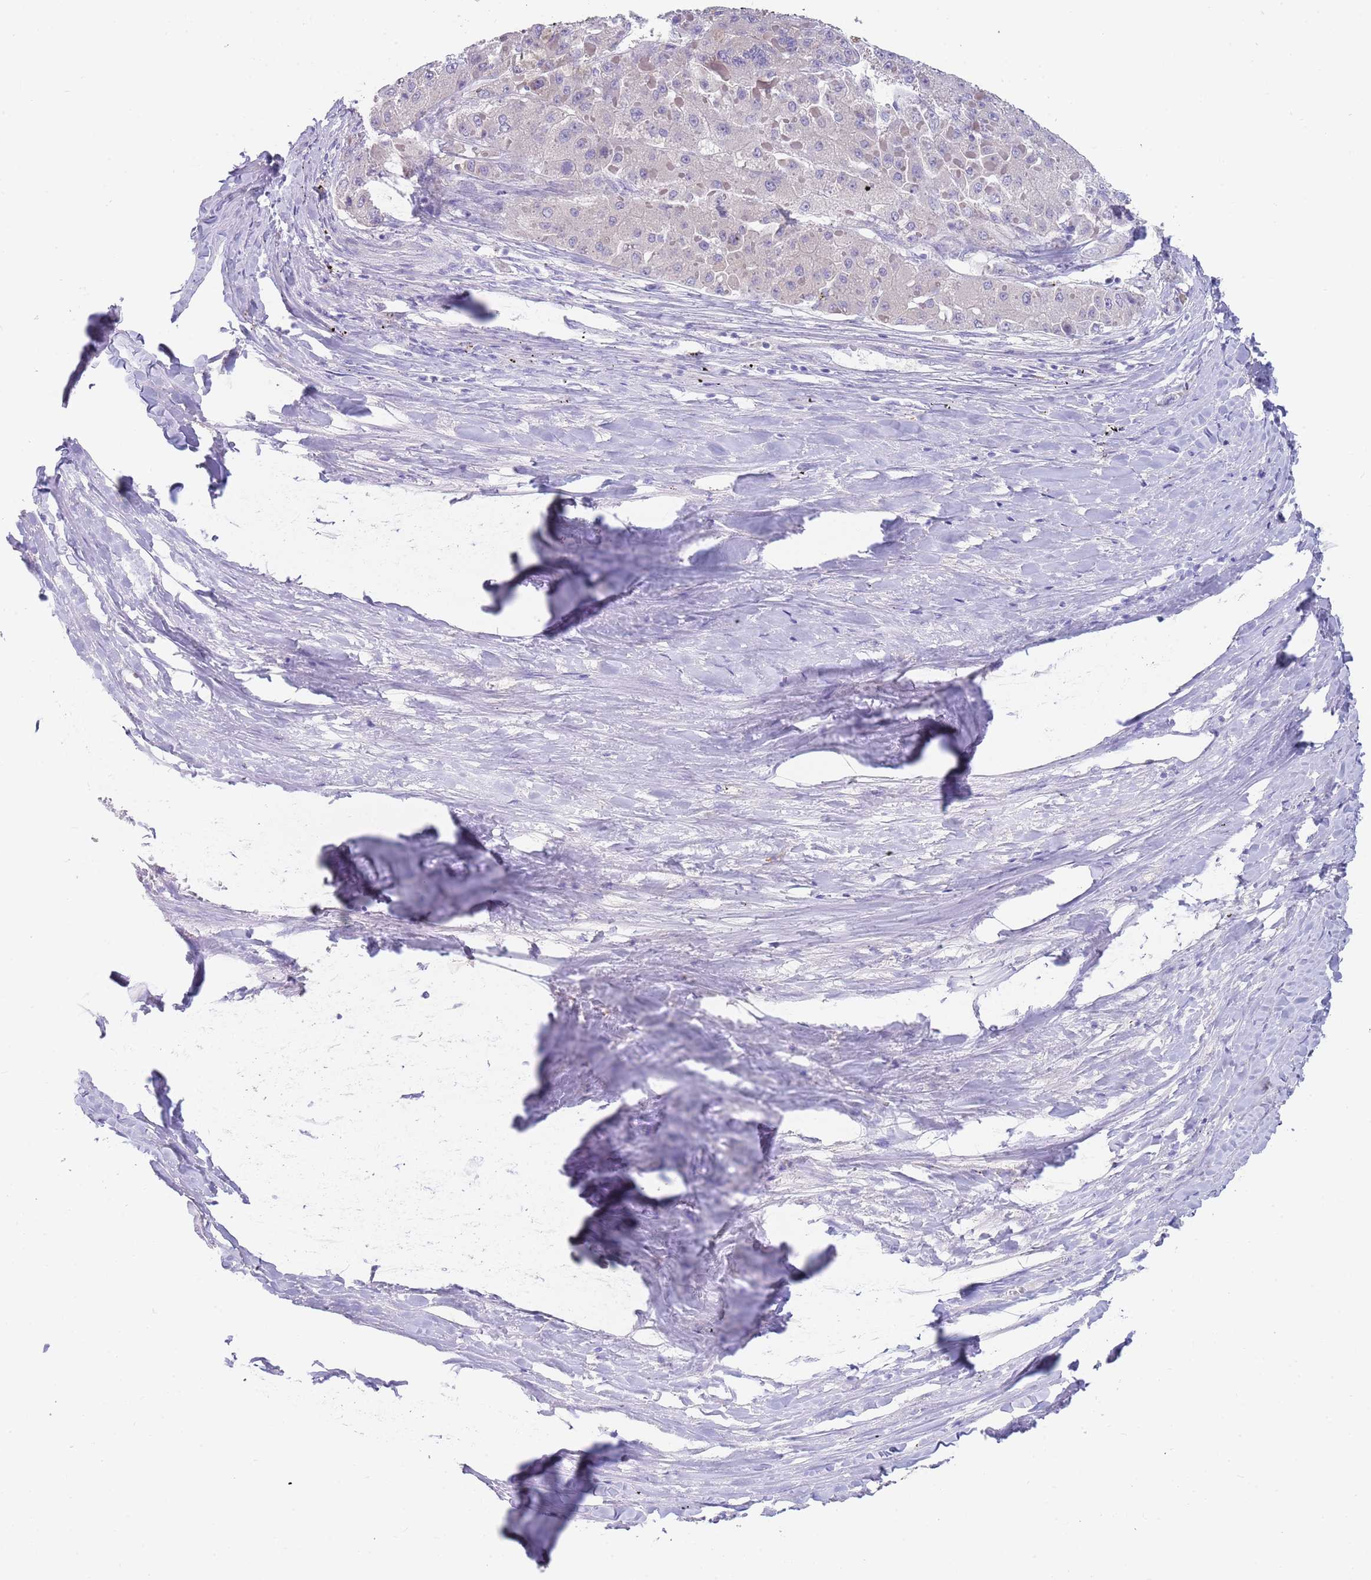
{"staining": {"intensity": "negative", "quantity": "none", "location": "none"}, "tissue": "liver cancer", "cell_type": "Tumor cells", "image_type": "cancer", "snomed": [{"axis": "morphology", "description": "Carcinoma, Hepatocellular, NOS"}, {"axis": "topography", "description": "Liver"}], "caption": "Tumor cells are negative for protein expression in human liver cancer (hepatocellular carcinoma).", "gene": "TYW1", "patient": {"sex": "female", "age": 73}}